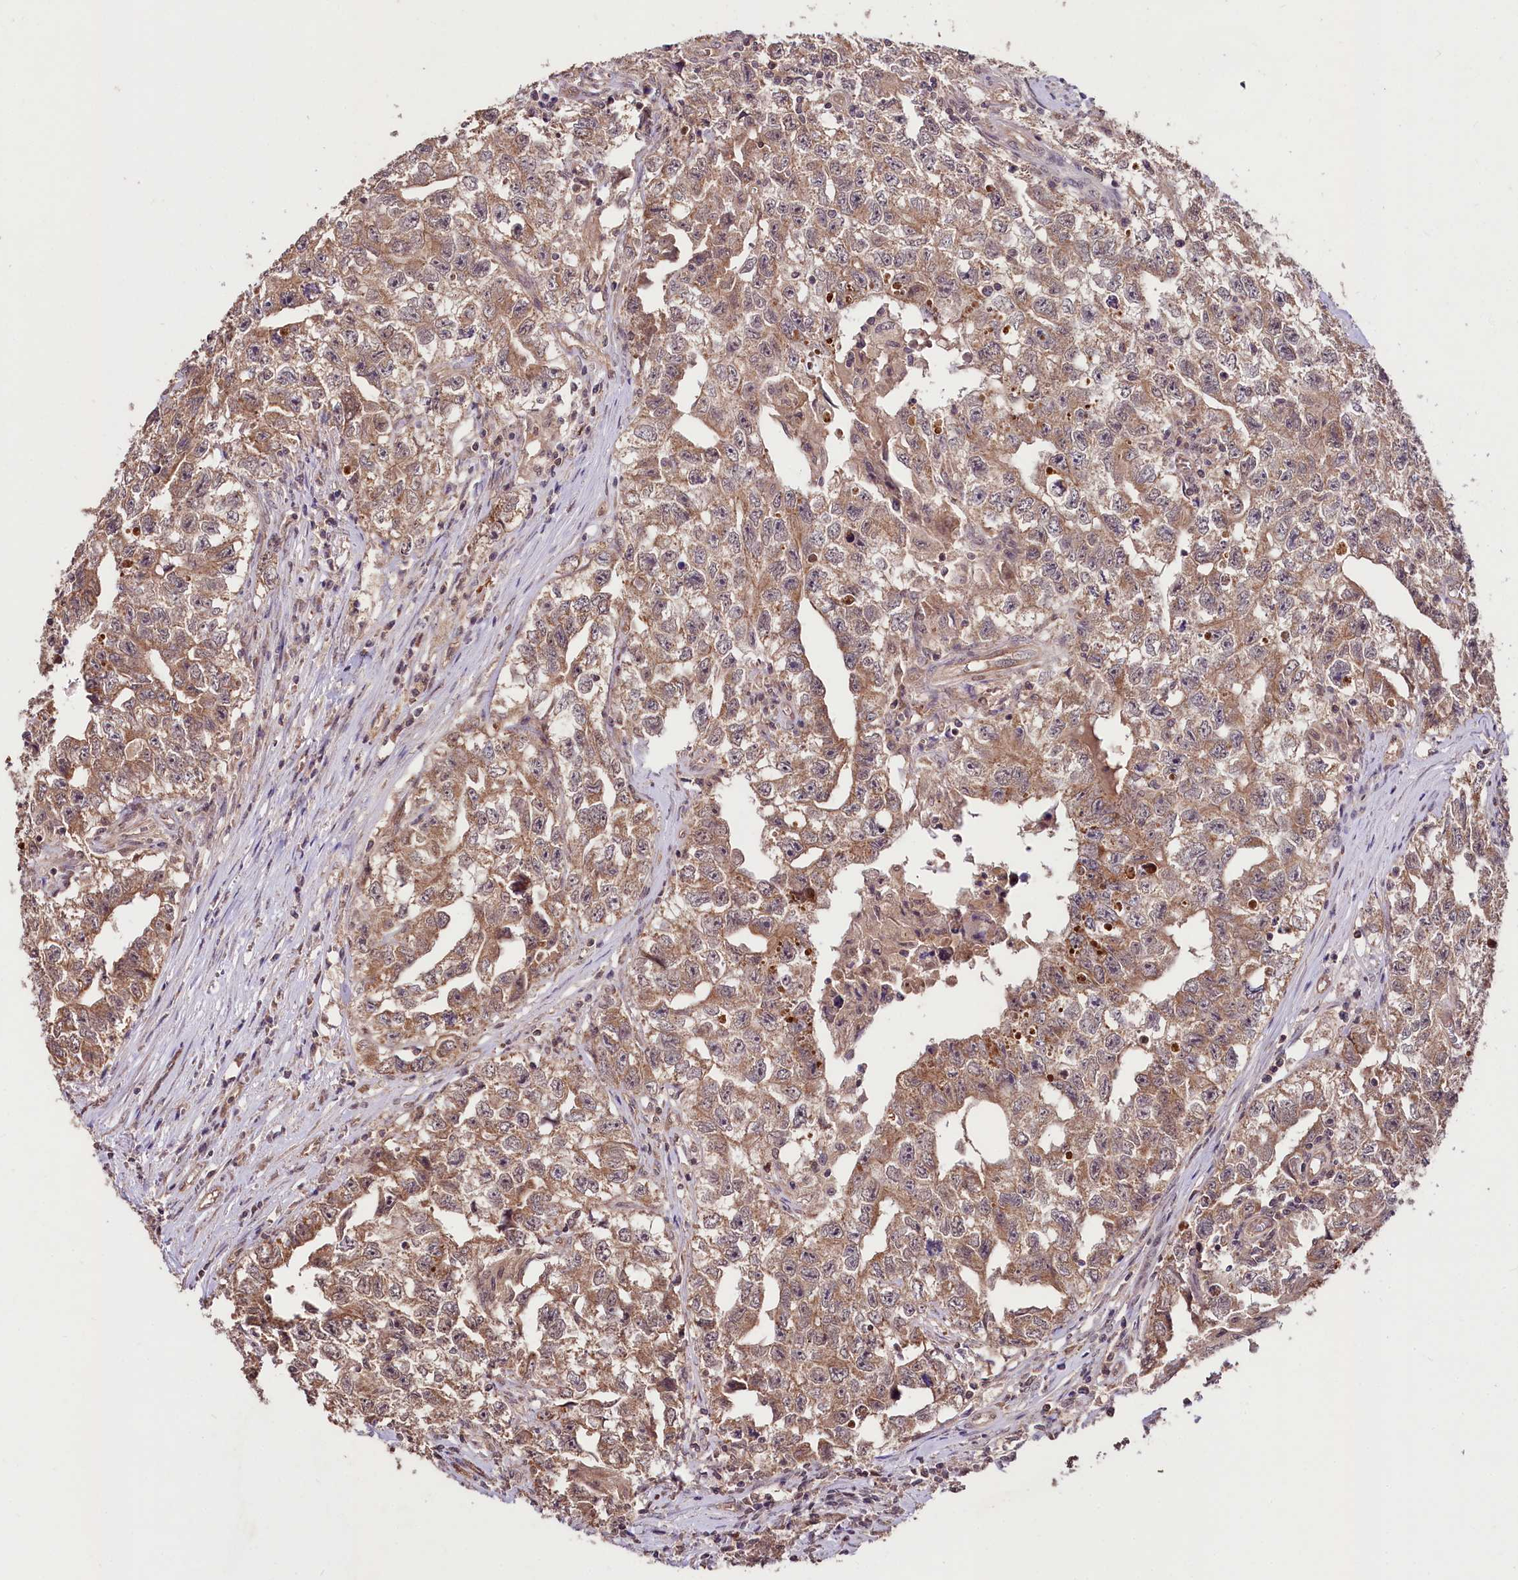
{"staining": {"intensity": "moderate", "quantity": ">75%", "location": "cytoplasmic/membranous"}, "tissue": "testis cancer", "cell_type": "Tumor cells", "image_type": "cancer", "snomed": [{"axis": "morphology", "description": "Seminoma, NOS"}, {"axis": "morphology", "description": "Carcinoma, Embryonal, NOS"}, {"axis": "topography", "description": "Testis"}], "caption": "About >75% of tumor cells in human seminoma (testis) reveal moderate cytoplasmic/membranous protein positivity as visualized by brown immunohistochemical staining.", "gene": "KLRB1", "patient": {"sex": "male", "age": 43}}